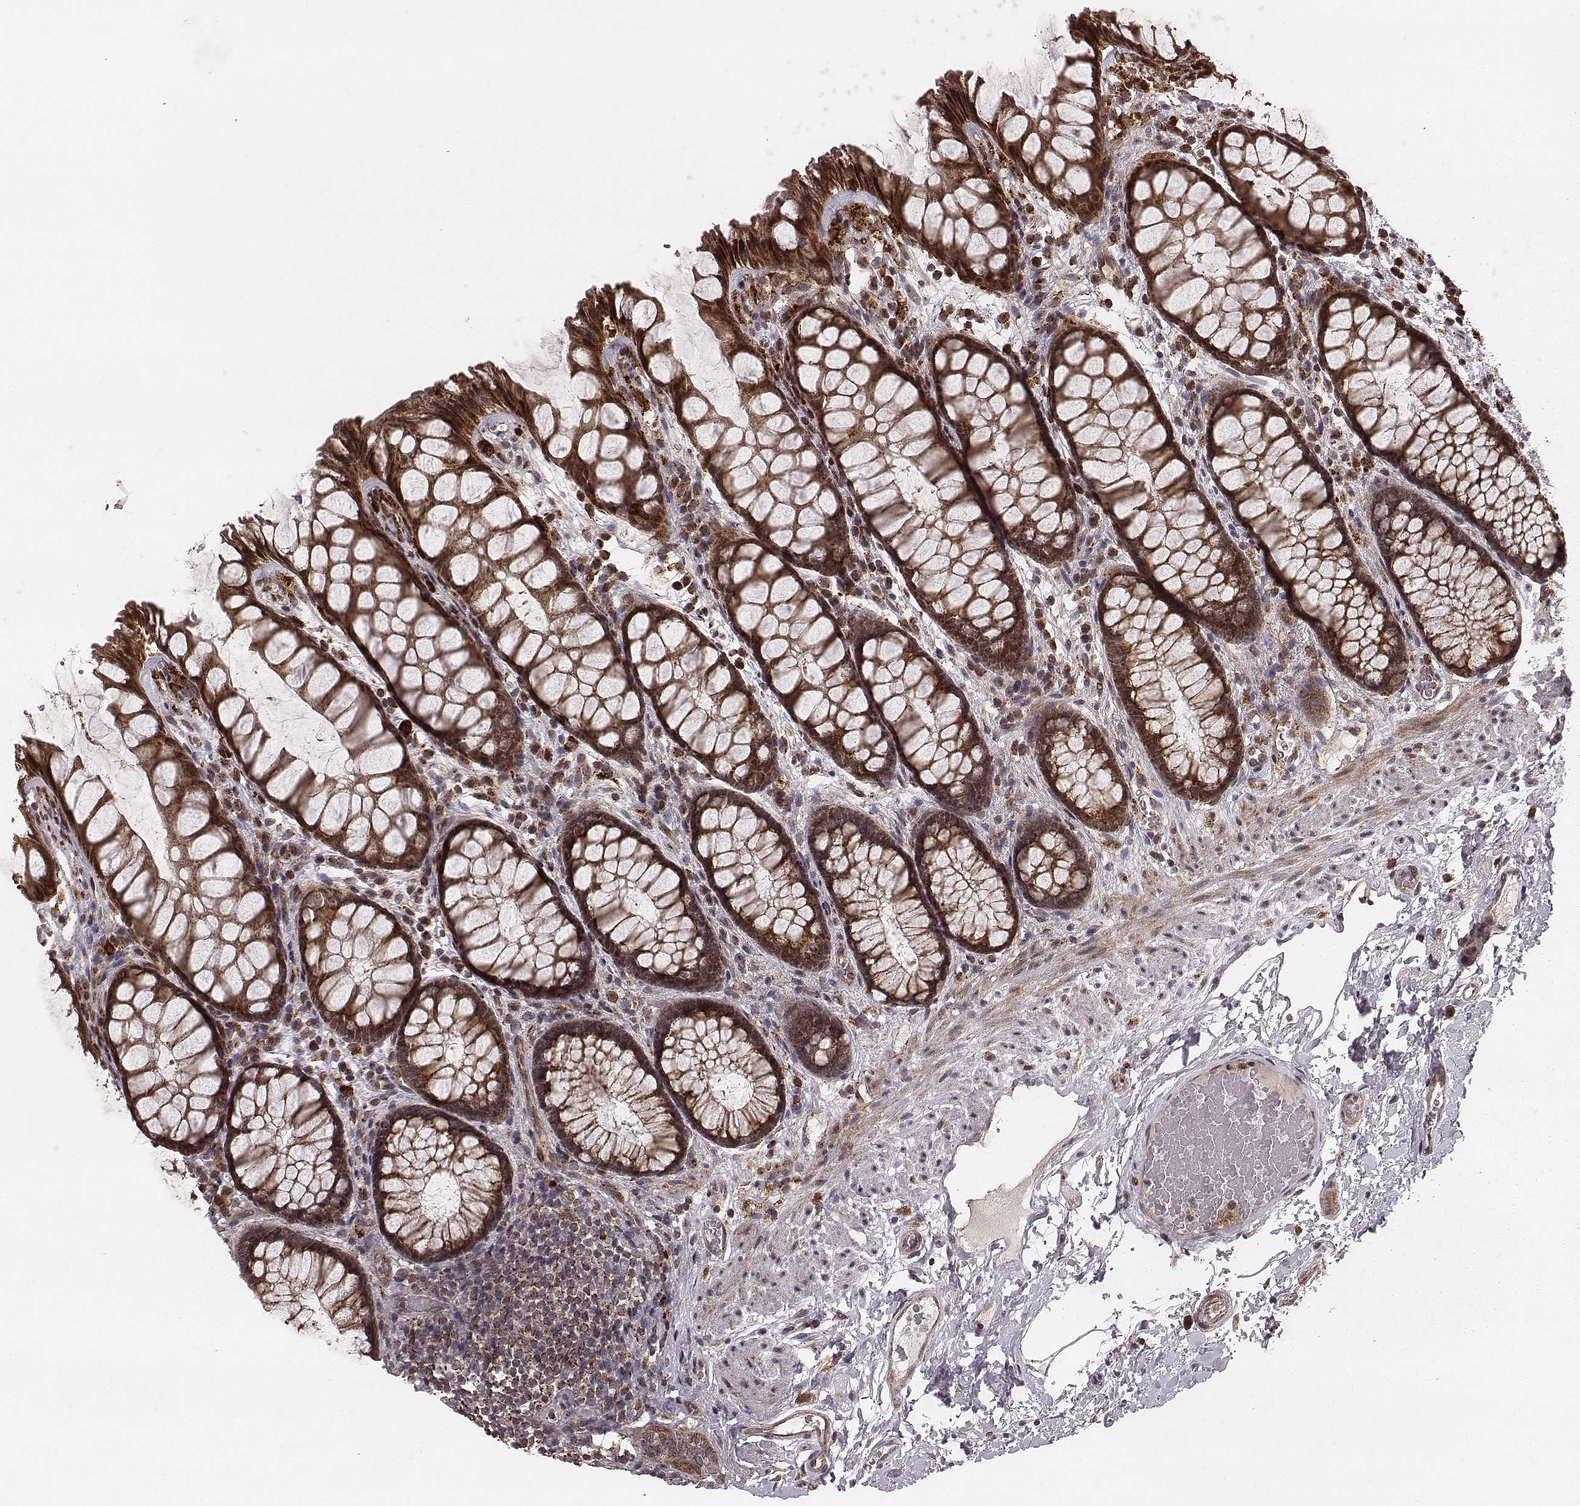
{"staining": {"intensity": "strong", "quantity": ">75%", "location": "cytoplasmic/membranous"}, "tissue": "rectum", "cell_type": "Glandular cells", "image_type": "normal", "snomed": [{"axis": "morphology", "description": "Normal tissue, NOS"}, {"axis": "topography", "description": "Rectum"}], "caption": "This is a photomicrograph of immunohistochemistry staining of normal rectum, which shows strong staining in the cytoplasmic/membranous of glandular cells.", "gene": "ZDHHC21", "patient": {"sex": "female", "age": 62}}